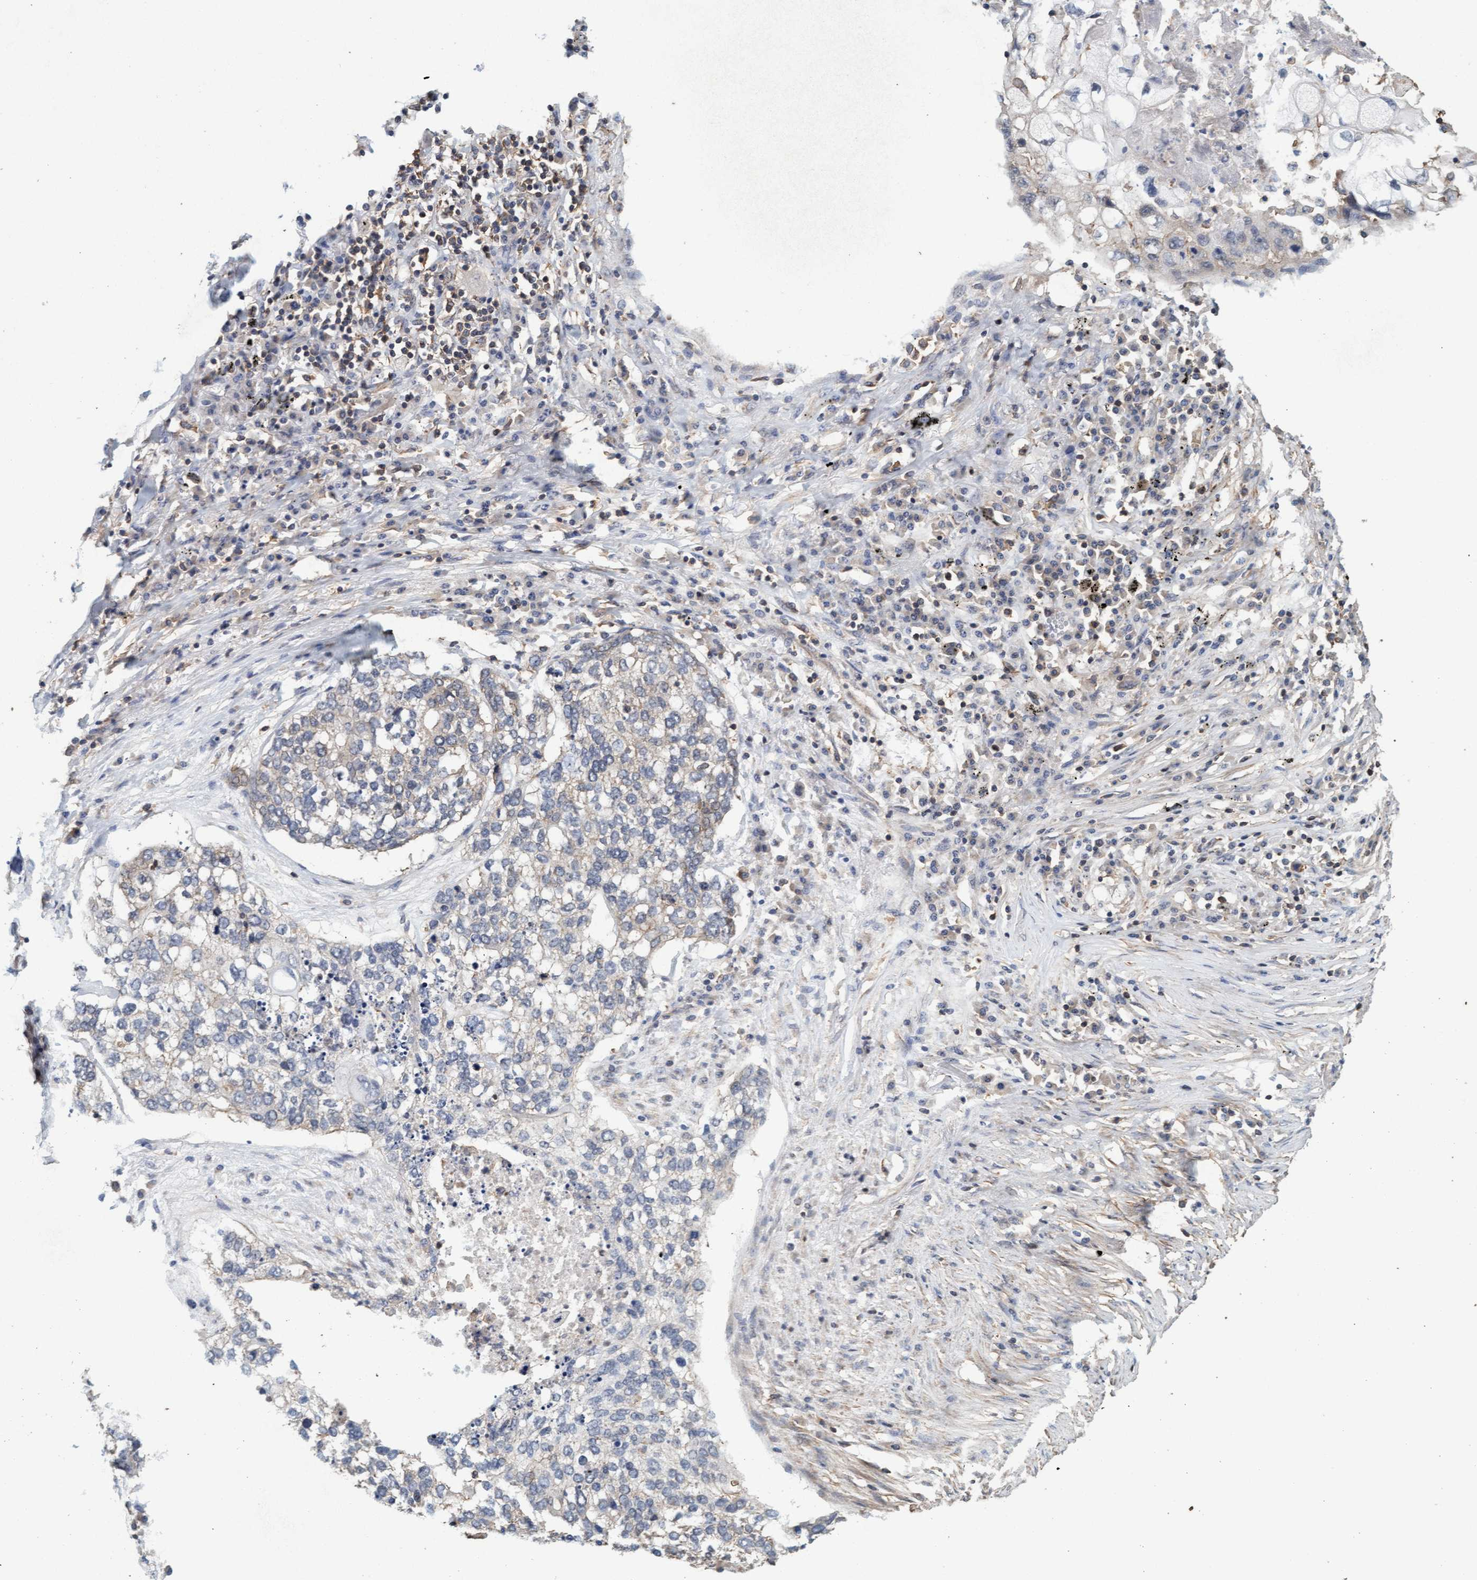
{"staining": {"intensity": "negative", "quantity": "none", "location": "none"}, "tissue": "lung cancer", "cell_type": "Tumor cells", "image_type": "cancer", "snomed": [{"axis": "morphology", "description": "Squamous cell carcinoma, NOS"}, {"axis": "topography", "description": "Lung"}], "caption": "DAB immunohistochemical staining of lung cancer displays no significant positivity in tumor cells. (Brightfield microscopy of DAB immunohistochemistry at high magnification).", "gene": "FXR2", "patient": {"sex": "female", "age": 63}}